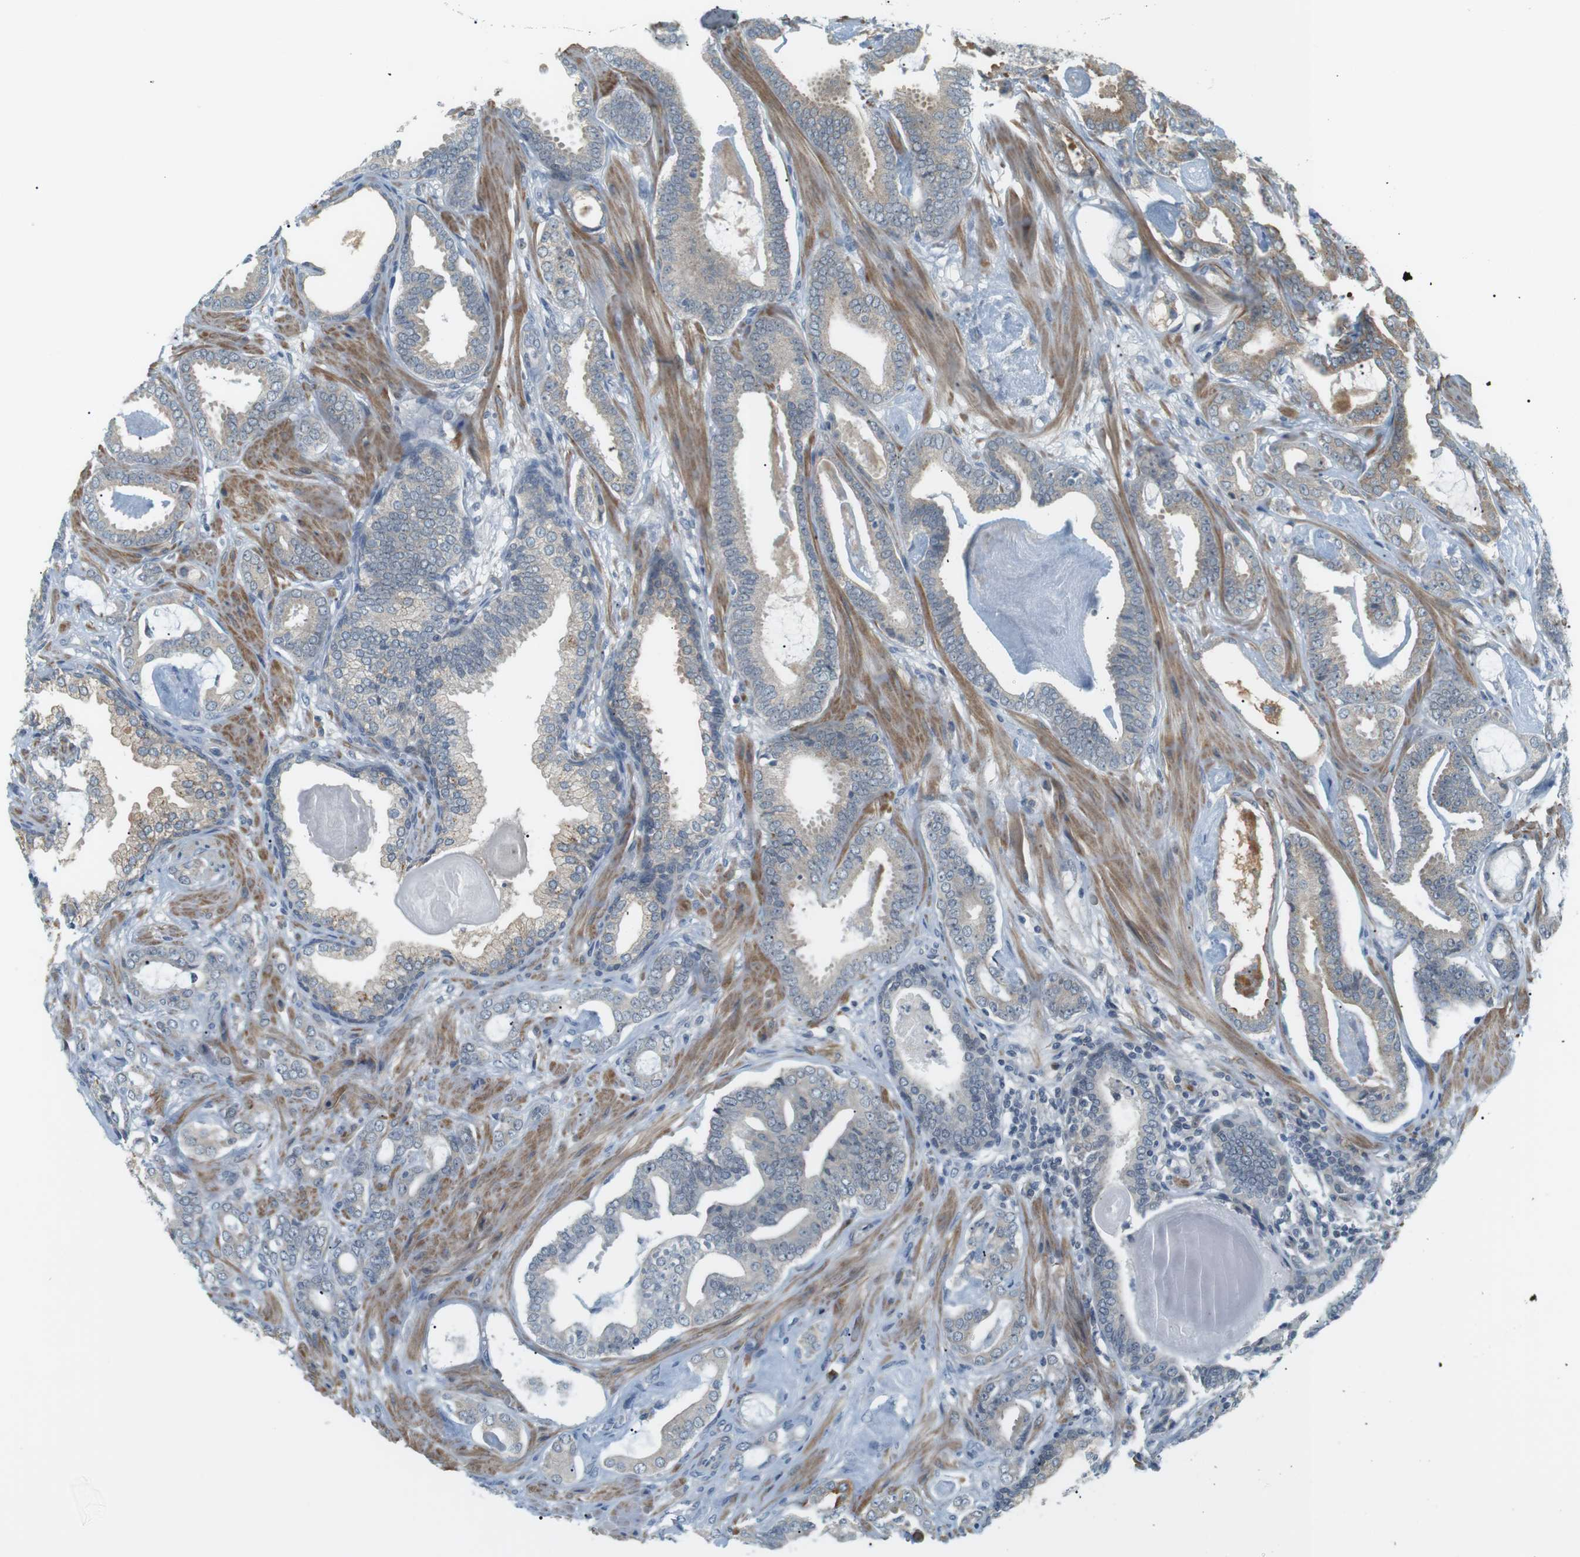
{"staining": {"intensity": "negative", "quantity": "none", "location": "none"}, "tissue": "prostate cancer", "cell_type": "Tumor cells", "image_type": "cancer", "snomed": [{"axis": "morphology", "description": "Adenocarcinoma, Low grade"}, {"axis": "topography", "description": "Prostate"}], "caption": "Immunohistochemistry of prostate cancer displays no expression in tumor cells.", "gene": "RTN3", "patient": {"sex": "male", "age": 53}}